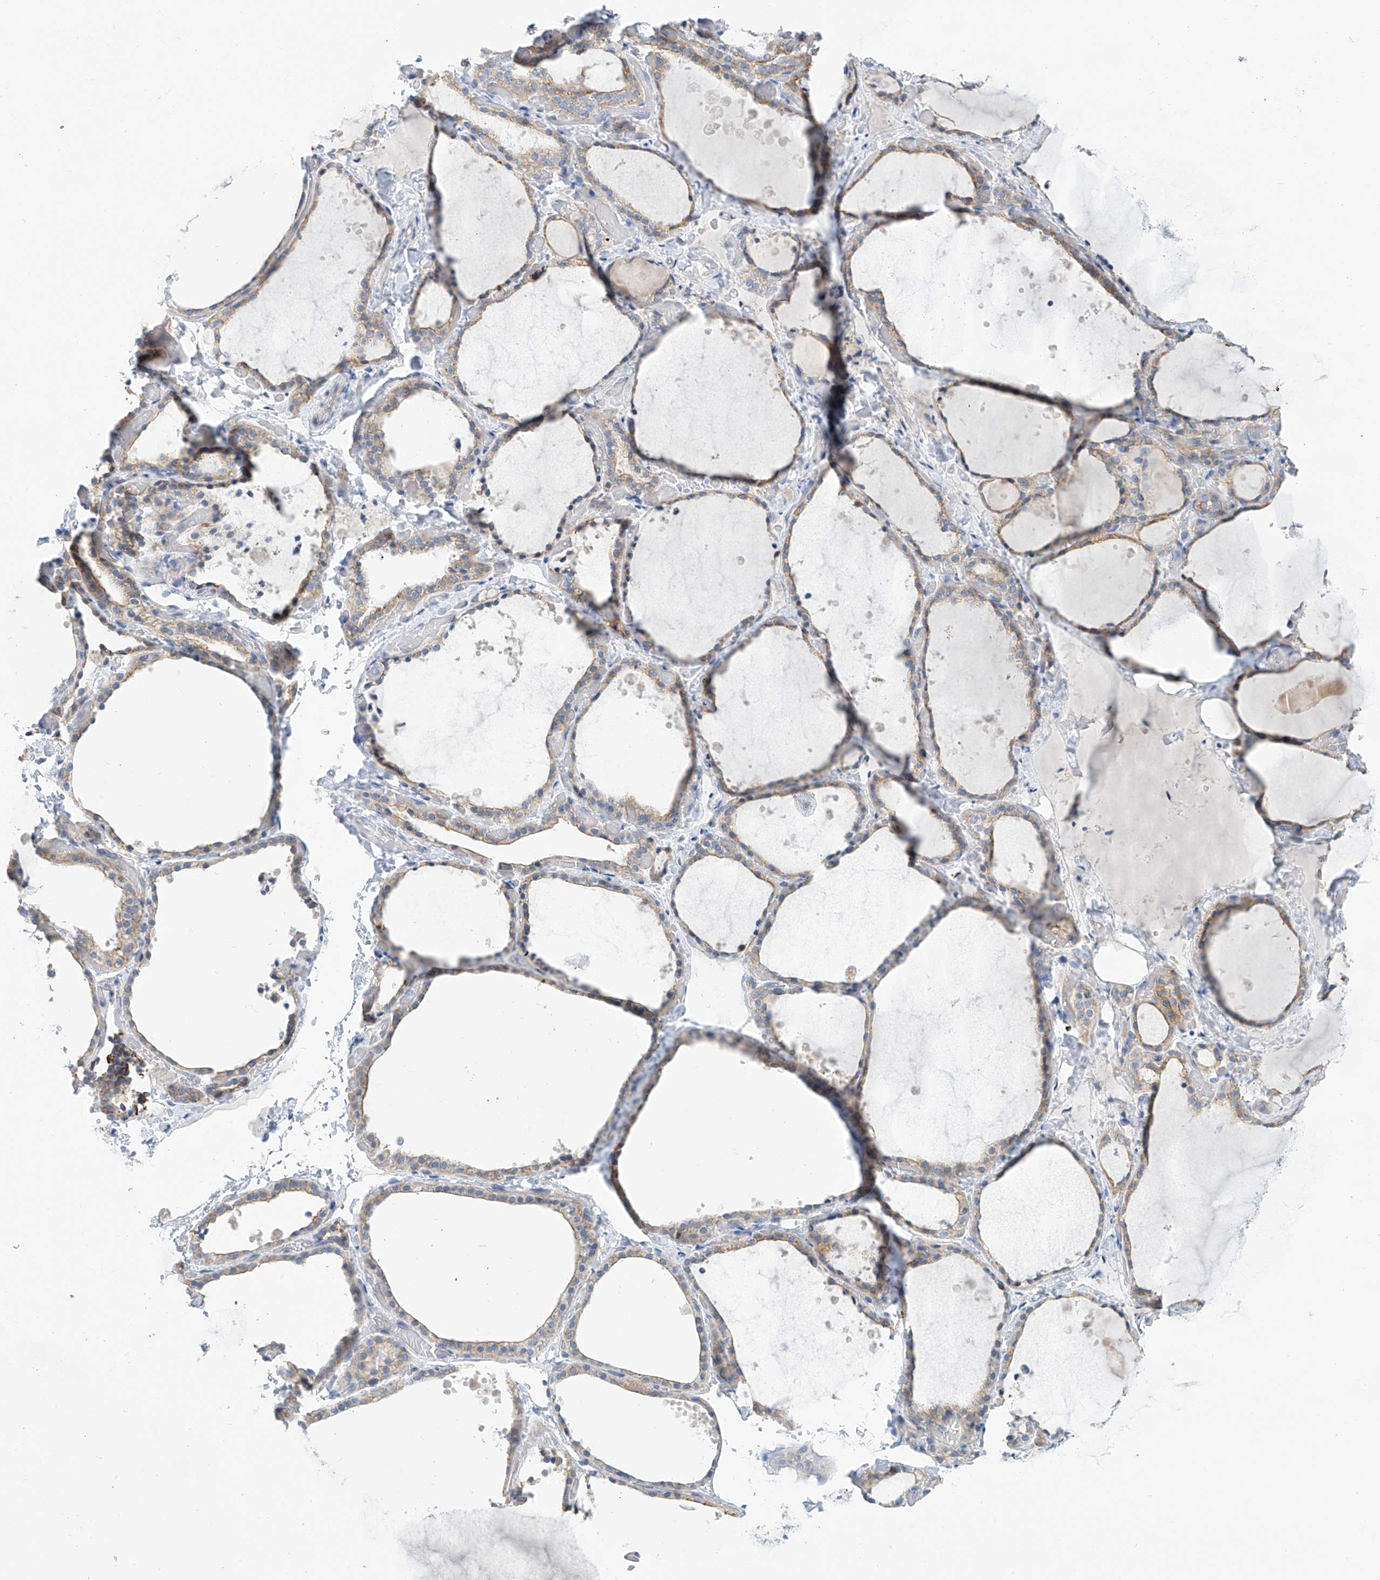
{"staining": {"intensity": "moderate", "quantity": ">75%", "location": "cytoplasmic/membranous"}, "tissue": "thyroid gland", "cell_type": "Glandular cells", "image_type": "normal", "snomed": [{"axis": "morphology", "description": "Normal tissue, NOS"}, {"axis": "topography", "description": "Thyroid gland"}], "caption": "This histopathology image shows IHC staining of unremarkable human thyroid gland, with medium moderate cytoplasmic/membranous staining in about >75% of glandular cells.", "gene": "PIK3C2B", "patient": {"sex": "female", "age": 44}}